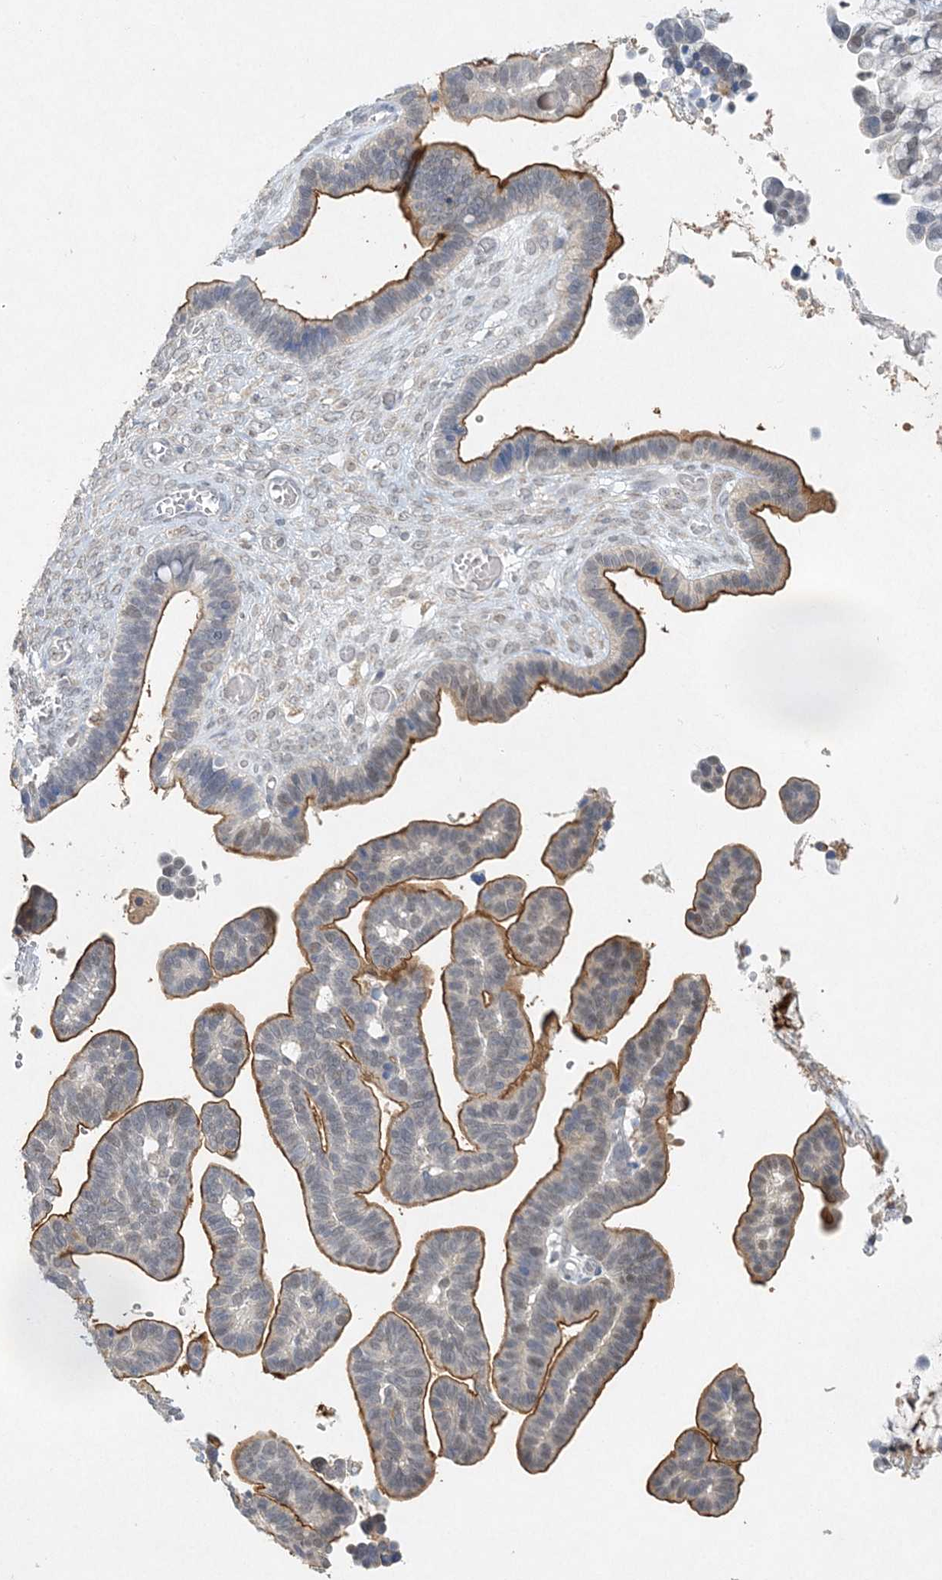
{"staining": {"intensity": "moderate", "quantity": "25%-75%", "location": "cytoplasmic/membranous,nuclear"}, "tissue": "ovarian cancer", "cell_type": "Tumor cells", "image_type": "cancer", "snomed": [{"axis": "morphology", "description": "Cystadenocarcinoma, serous, NOS"}, {"axis": "topography", "description": "Ovary"}], "caption": "Protein analysis of ovarian serous cystadenocarcinoma tissue exhibits moderate cytoplasmic/membranous and nuclear expression in approximately 25%-75% of tumor cells. The staining was performed using DAB (3,3'-diaminobenzidine), with brown indicating positive protein expression. Nuclei are stained blue with hematoxylin.", "gene": "MAT2B", "patient": {"sex": "female", "age": 56}}